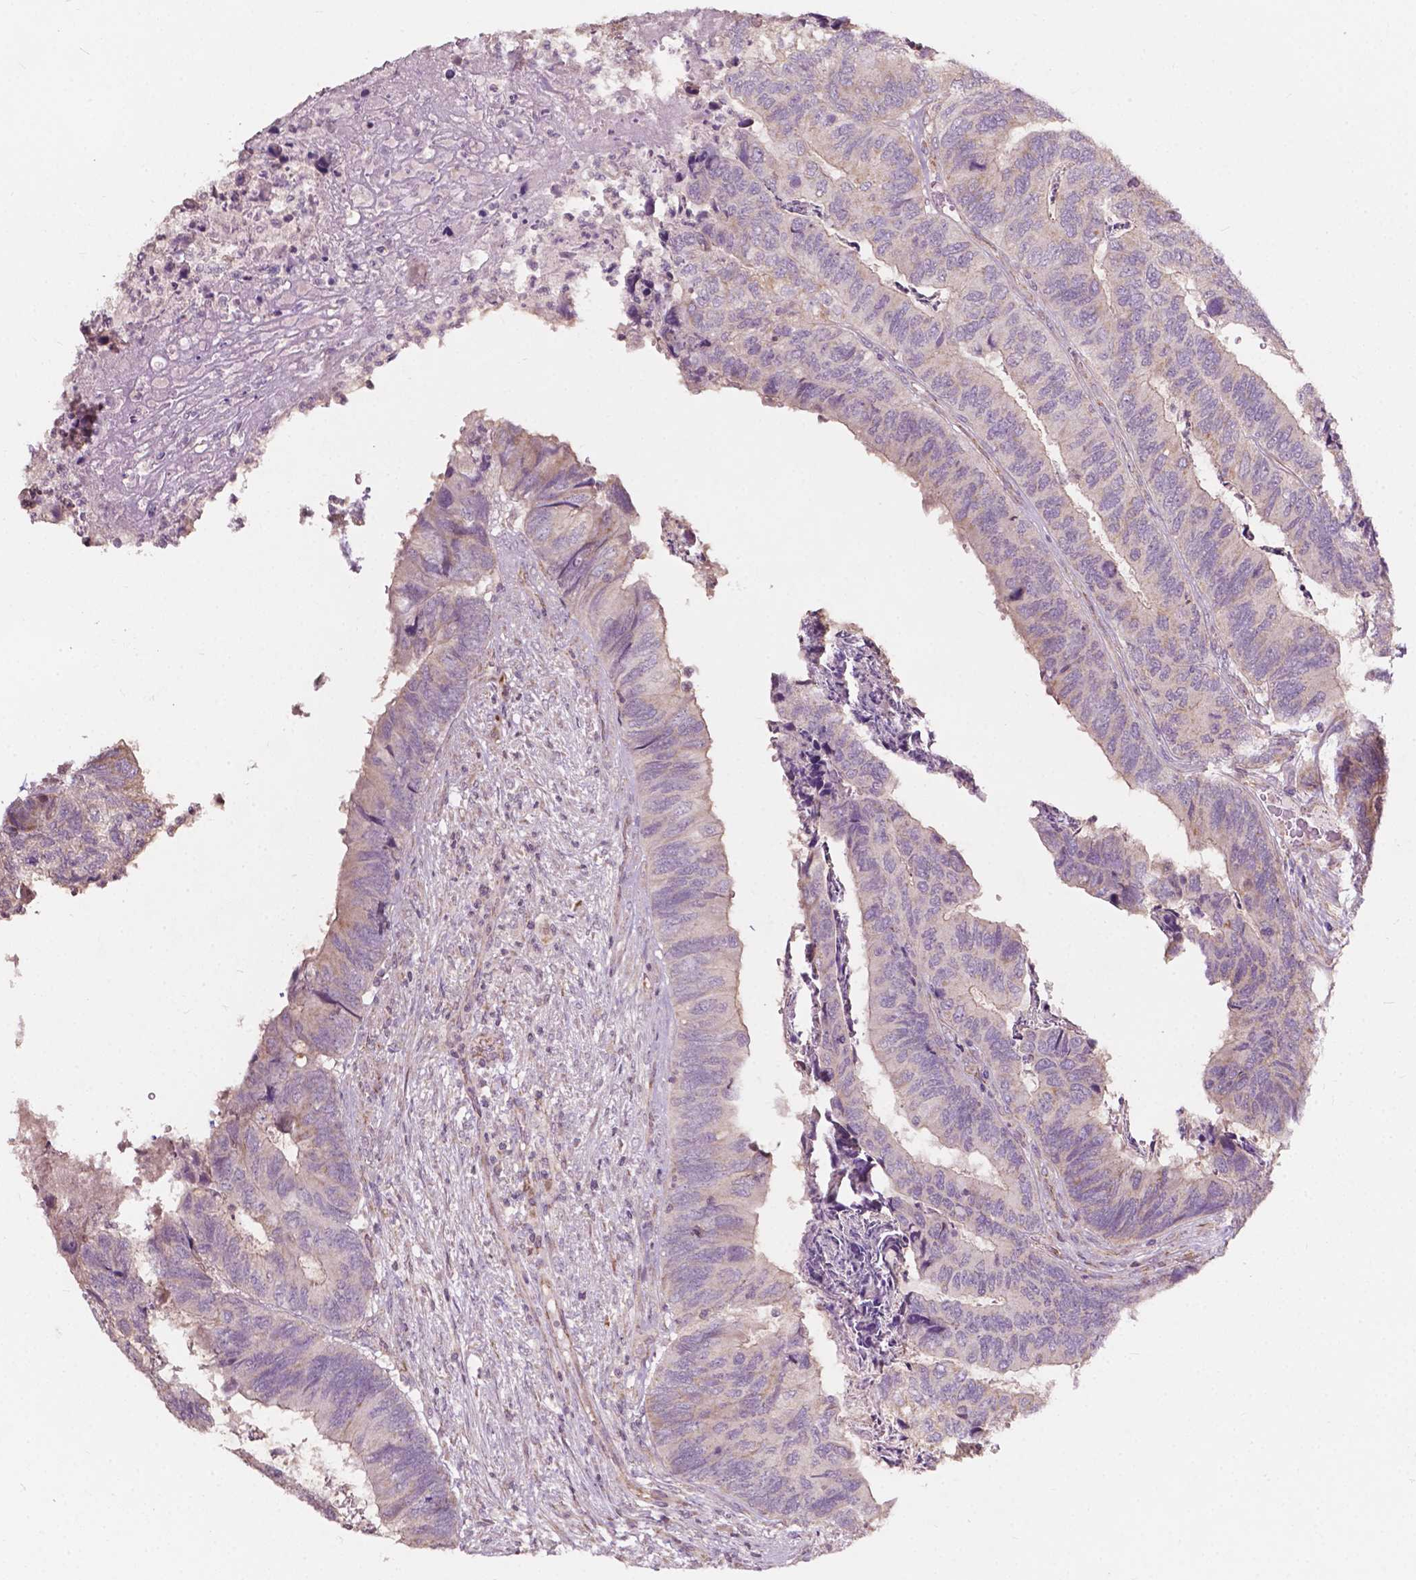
{"staining": {"intensity": "weak", "quantity": "25%-75%", "location": "cytoplasmic/membranous"}, "tissue": "colorectal cancer", "cell_type": "Tumor cells", "image_type": "cancer", "snomed": [{"axis": "morphology", "description": "Adenocarcinoma, NOS"}, {"axis": "topography", "description": "Colon"}], "caption": "Weak cytoplasmic/membranous staining for a protein is identified in approximately 25%-75% of tumor cells of colorectal adenocarcinoma using IHC.", "gene": "NDUFA10", "patient": {"sex": "female", "age": 67}}